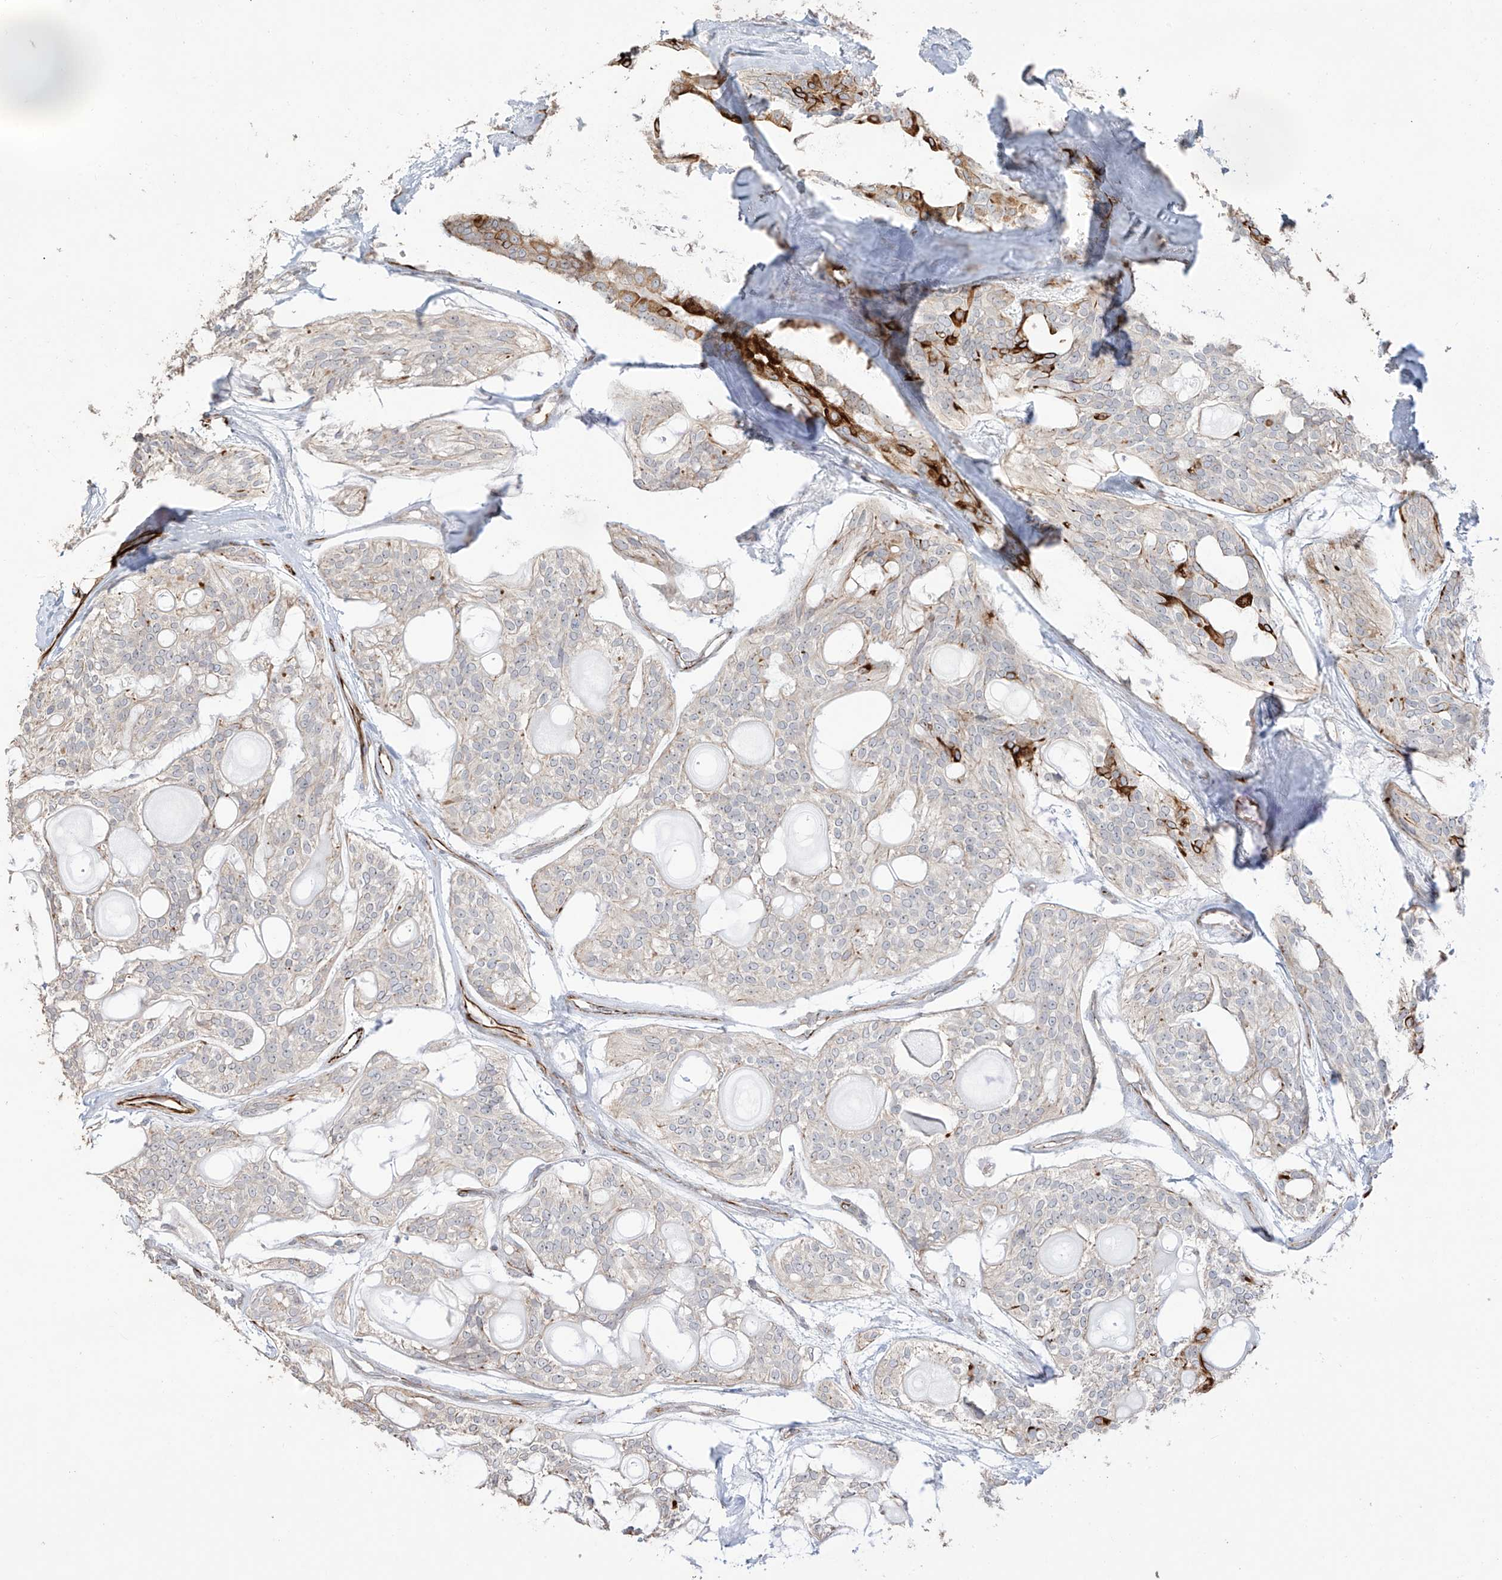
{"staining": {"intensity": "negative", "quantity": "none", "location": "none"}, "tissue": "head and neck cancer", "cell_type": "Tumor cells", "image_type": "cancer", "snomed": [{"axis": "morphology", "description": "Adenocarcinoma, NOS"}, {"axis": "topography", "description": "Head-Neck"}], "caption": "DAB immunohistochemical staining of human head and neck adenocarcinoma exhibits no significant staining in tumor cells.", "gene": "DCDC2", "patient": {"sex": "male", "age": 66}}